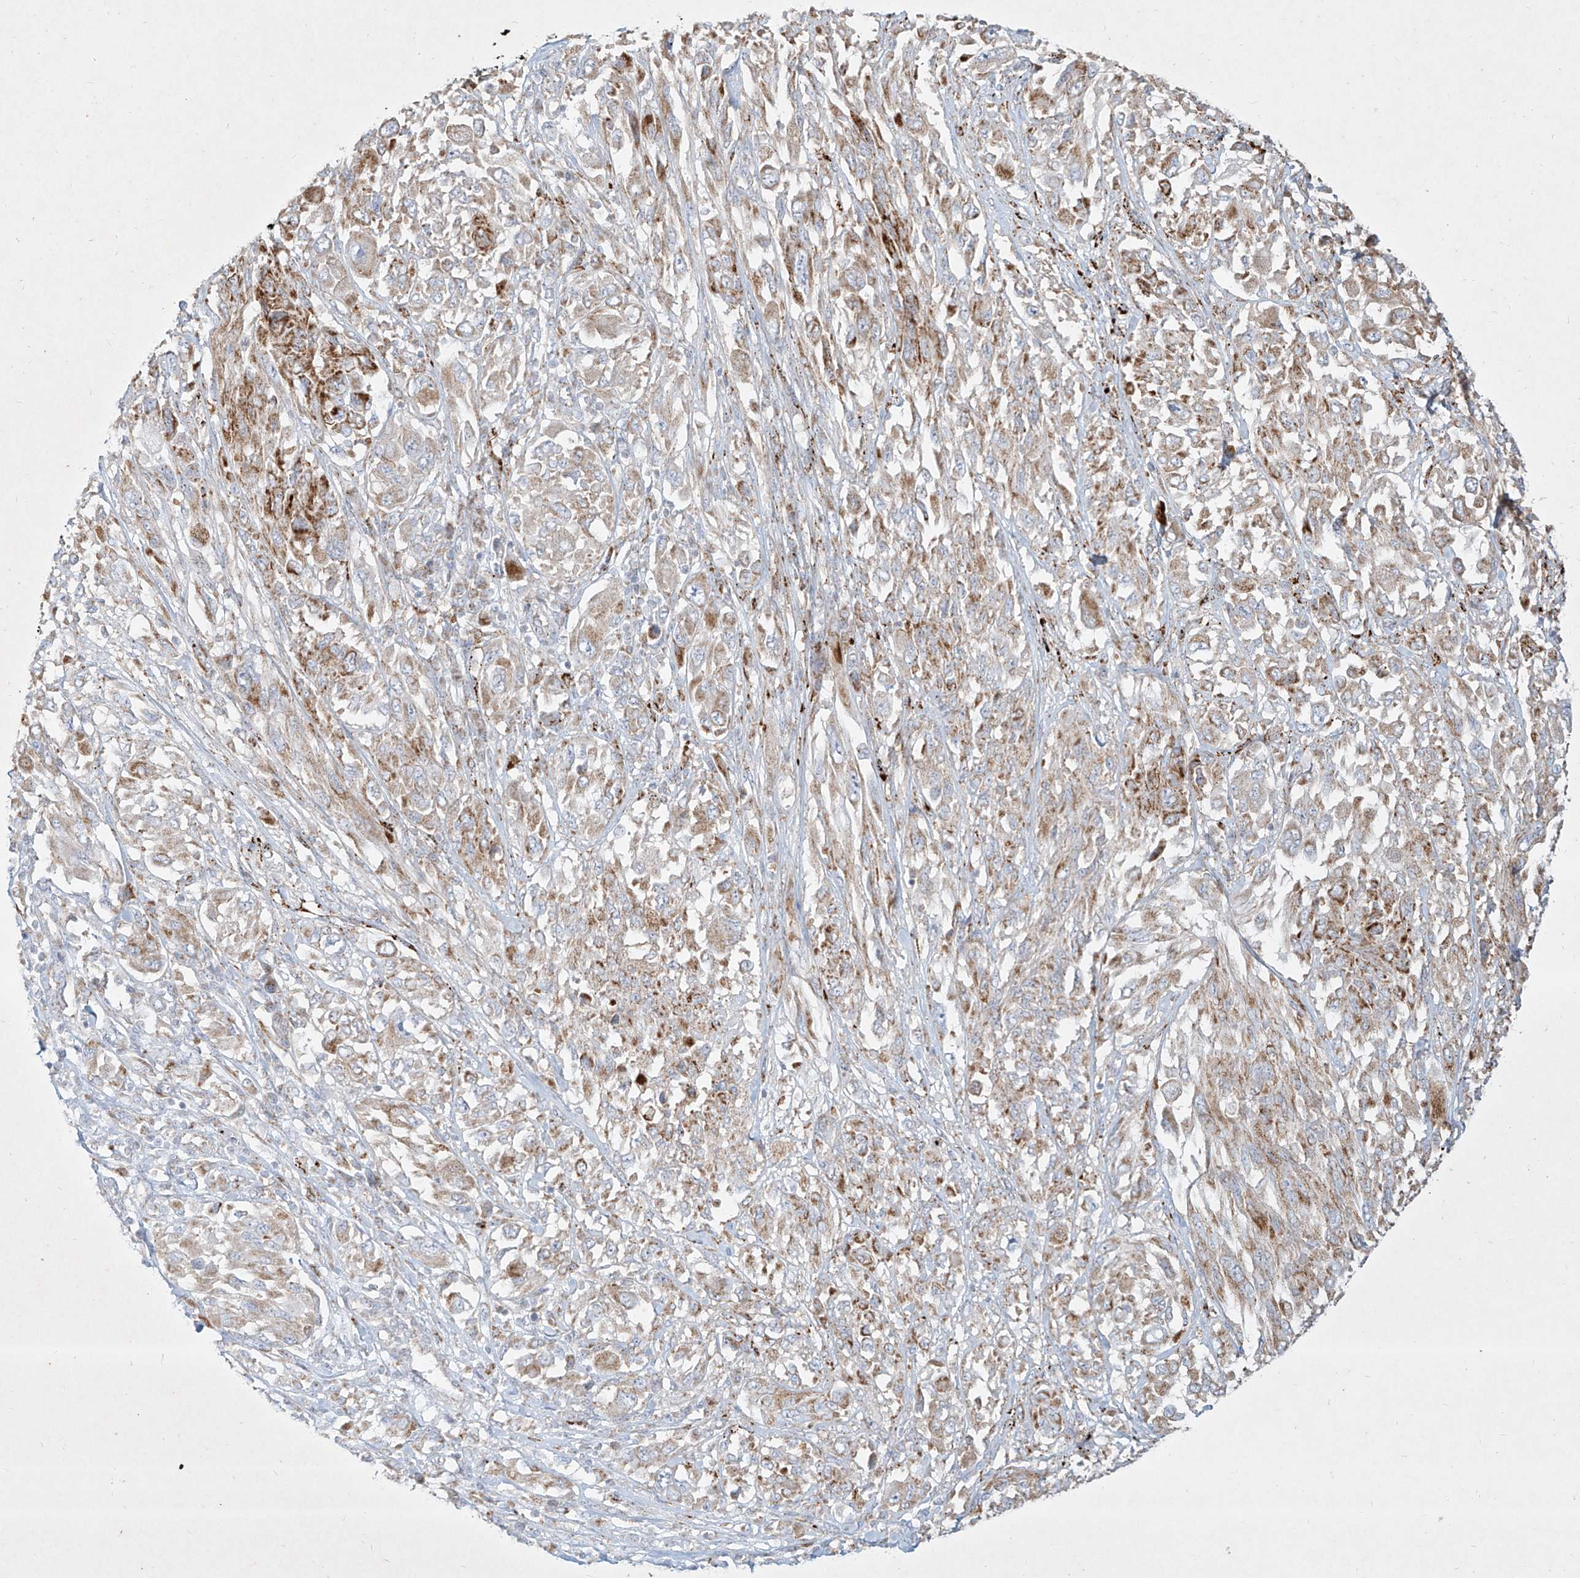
{"staining": {"intensity": "moderate", "quantity": "25%-75%", "location": "cytoplasmic/membranous"}, "tissue": "melanoma", "cell_type": "Tumor cells", "image_type": "cancer", "snomed": [{"axis": "morphology", "description": "Malignant melanoma, NOS"}, {"axis": "topography", "description": "Skin"}], "caption": "High-power microscopy captured an immunohistochemistry (IHC) histopathology image of melanoma, revealing moderate cytoplasmic/membranous staining in approximately 25%-75% of tumor cells.", "gene": "MTX2", "patient": {"sex": "female", "age": 91}}